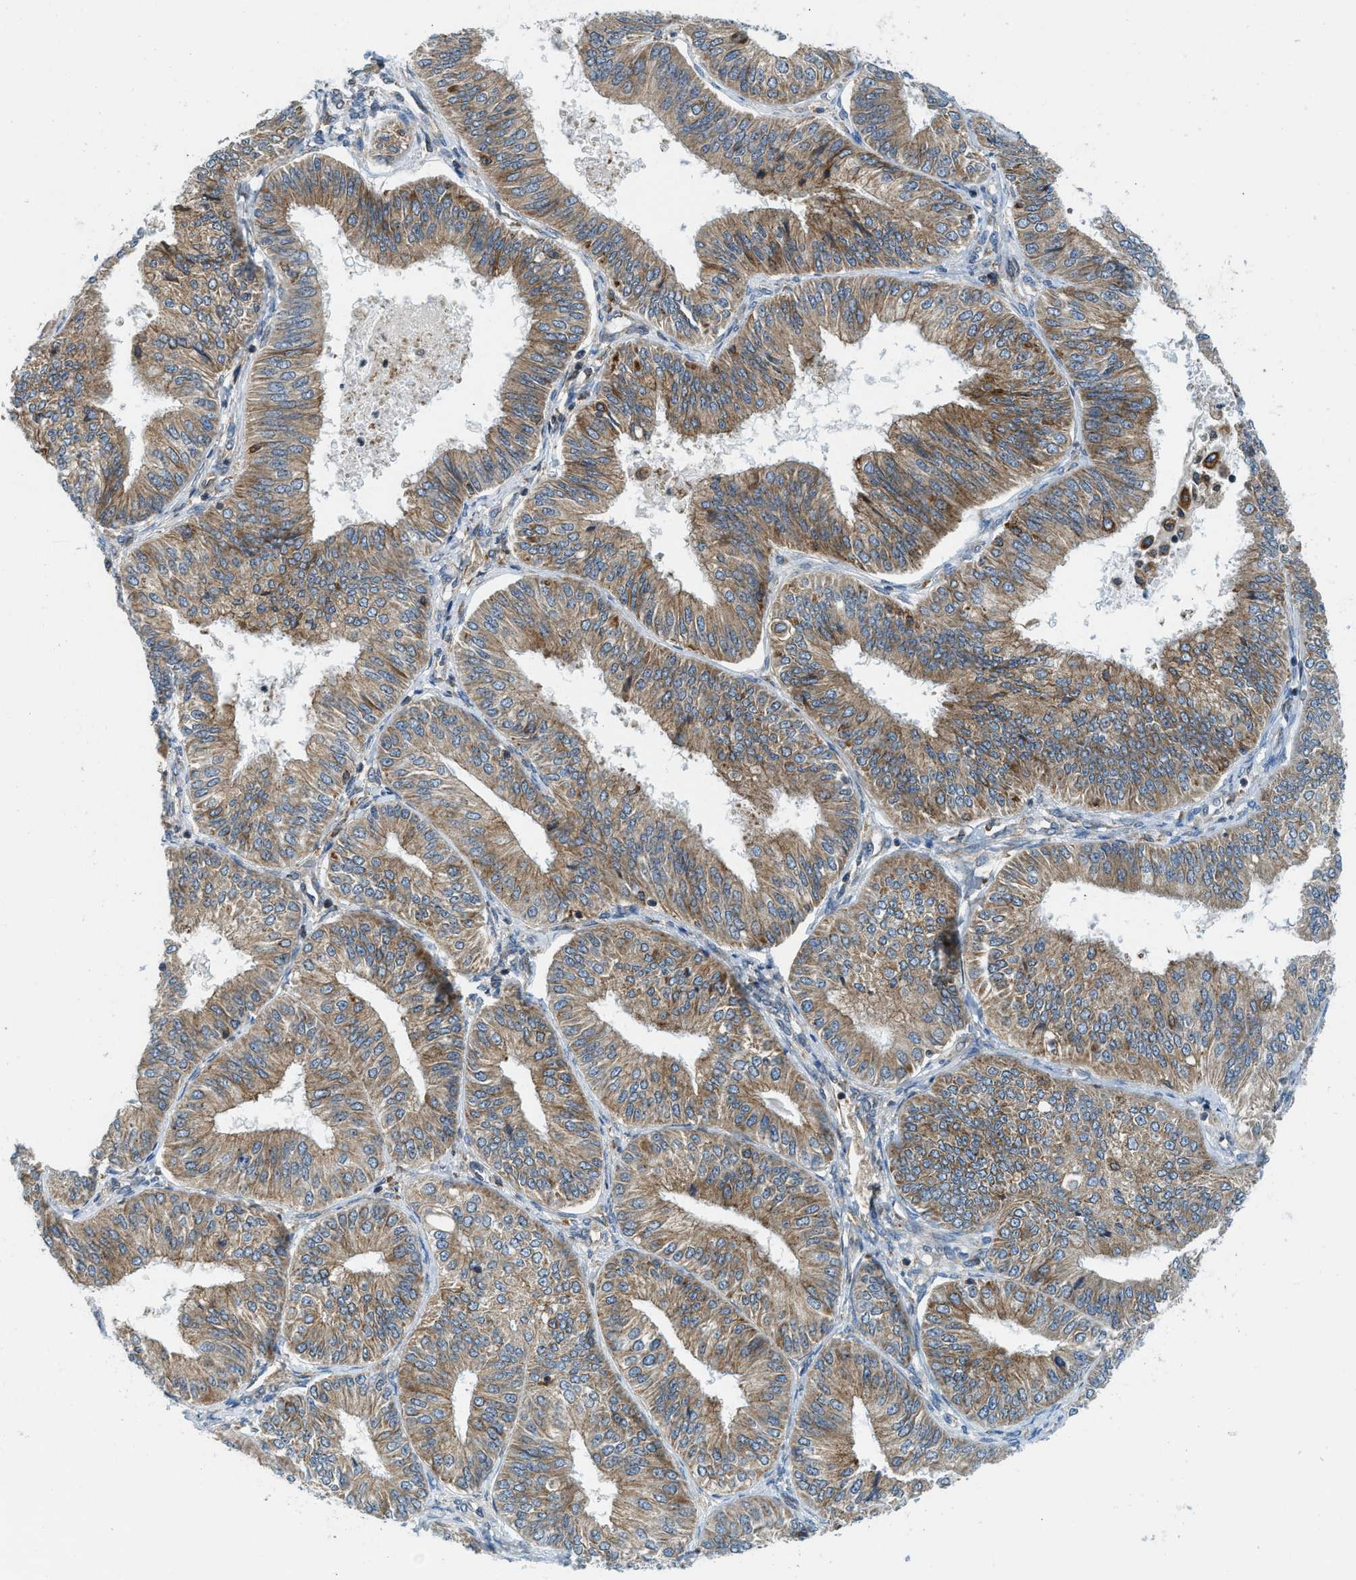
{"staining": {"intensity": "moderate", "quantity": ">75%", "location": "cytoplasmic/membranous"}, "tissue": "endometrial cancer", "cell_type": "Tumor cells", "image_type": "cancer", "snomed": [{"axis": "morphology", "description": "Adenocarcinoma, NOS"}, {"axis": "topography", "description": "Endometrium"}], "caption": "DAB immunohistochemical staining of human adenocarcinoma (endometrial) shows moderate cytoplasmic/membranous protein expression in about >75% of tumor cells.", "gene": "BCAP31", "patient": {"sex": "female", "age": 58}}